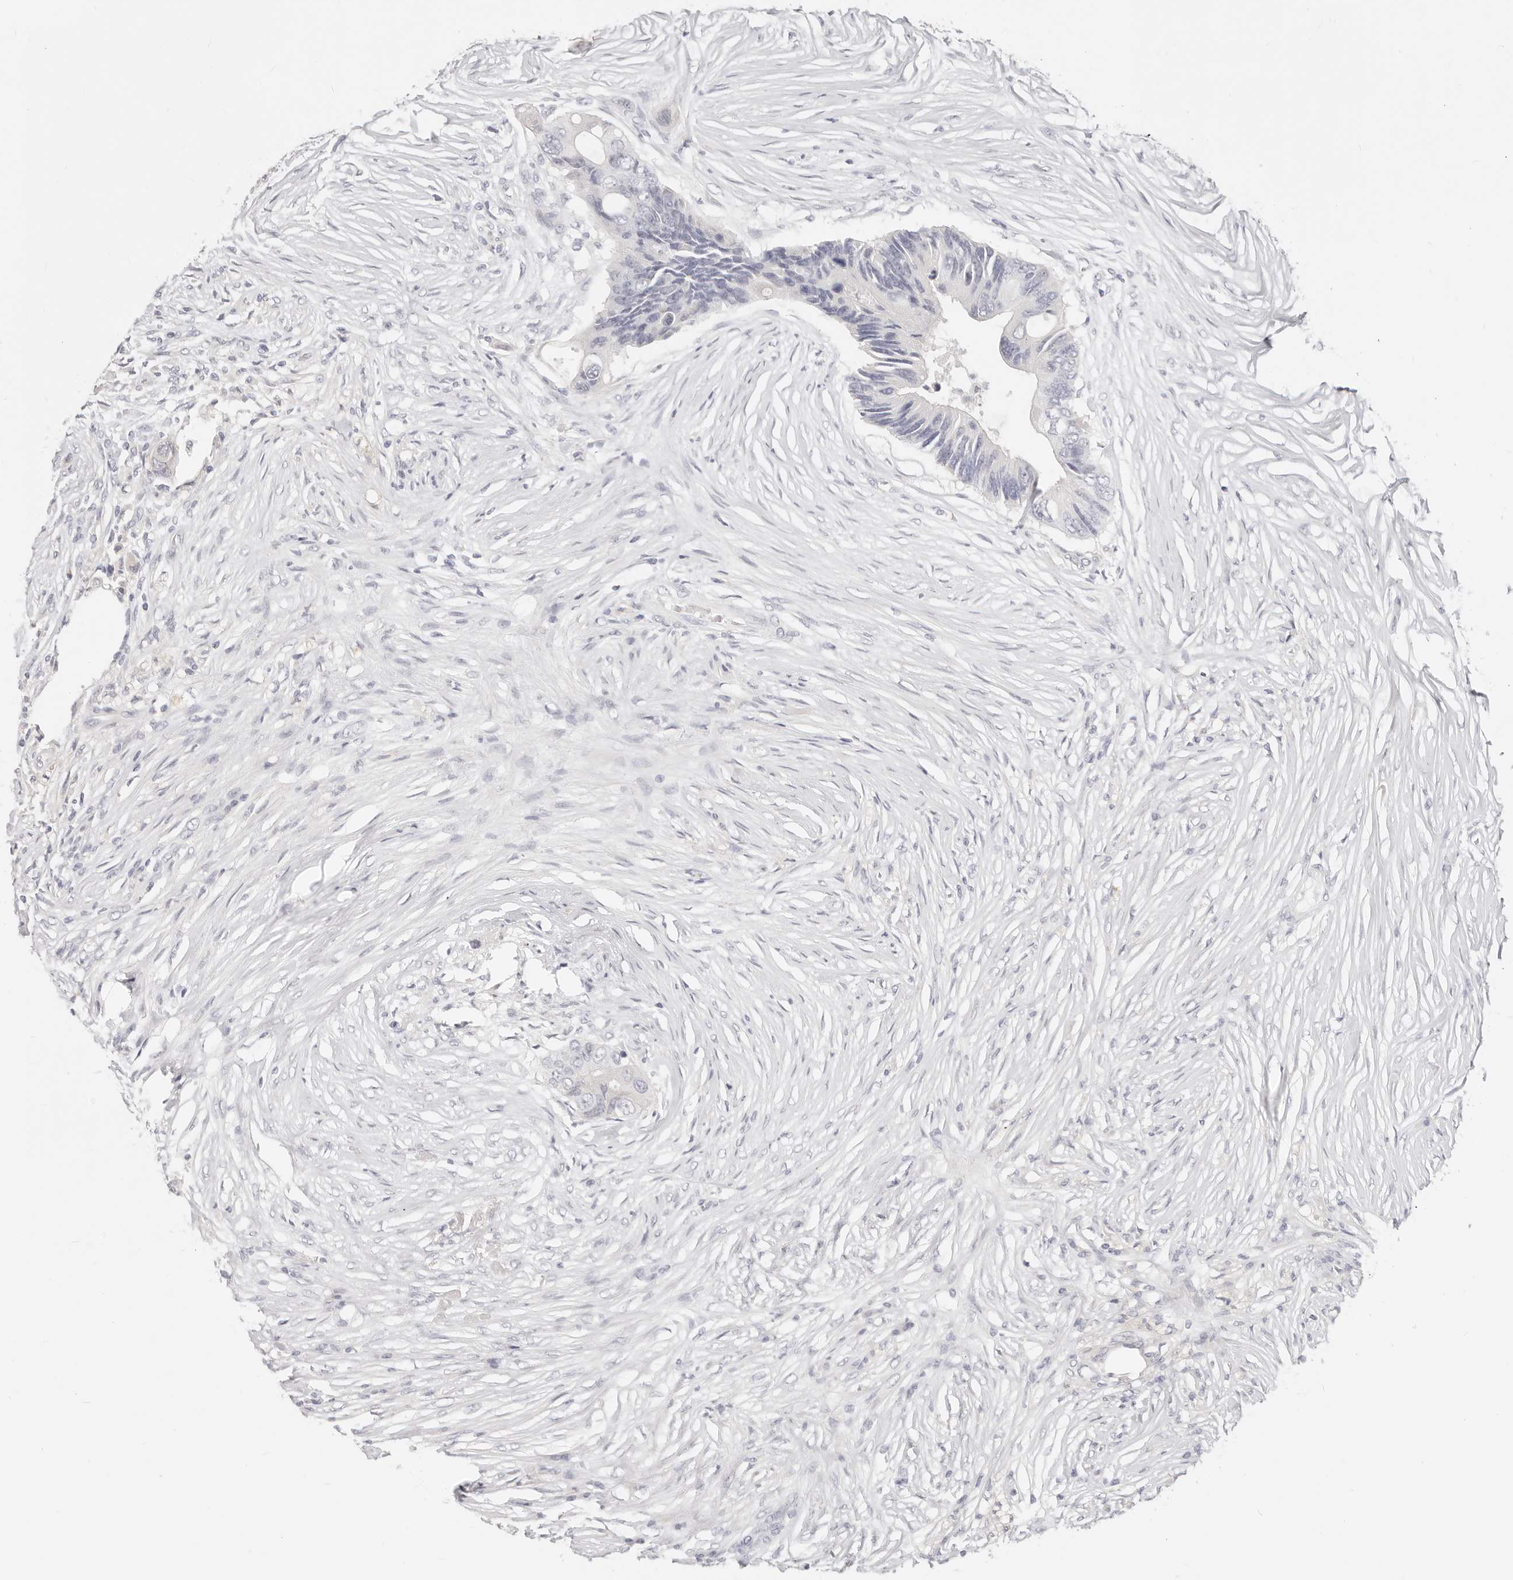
{"staining": {"intensity": "negative", "quantity": "none", "location": "none"}, "tissue": "colorectal cancer", "cell_type": "Tumor cells", "image_type": "cancer", "snomed": [{"axis": "morphology", "description": "Adenocarcinoma, NOS"}, {"axis": "topography", "description": "Colon"}], "caption": "IHC micrograph of neoplastic tissue: human colorectal cancer (adenocarcinoma) stained with DAB reveals no significant protein staining in tumor cells.", "gene": "ASCL1", "patient": {"sex": "male", "age": 71}}